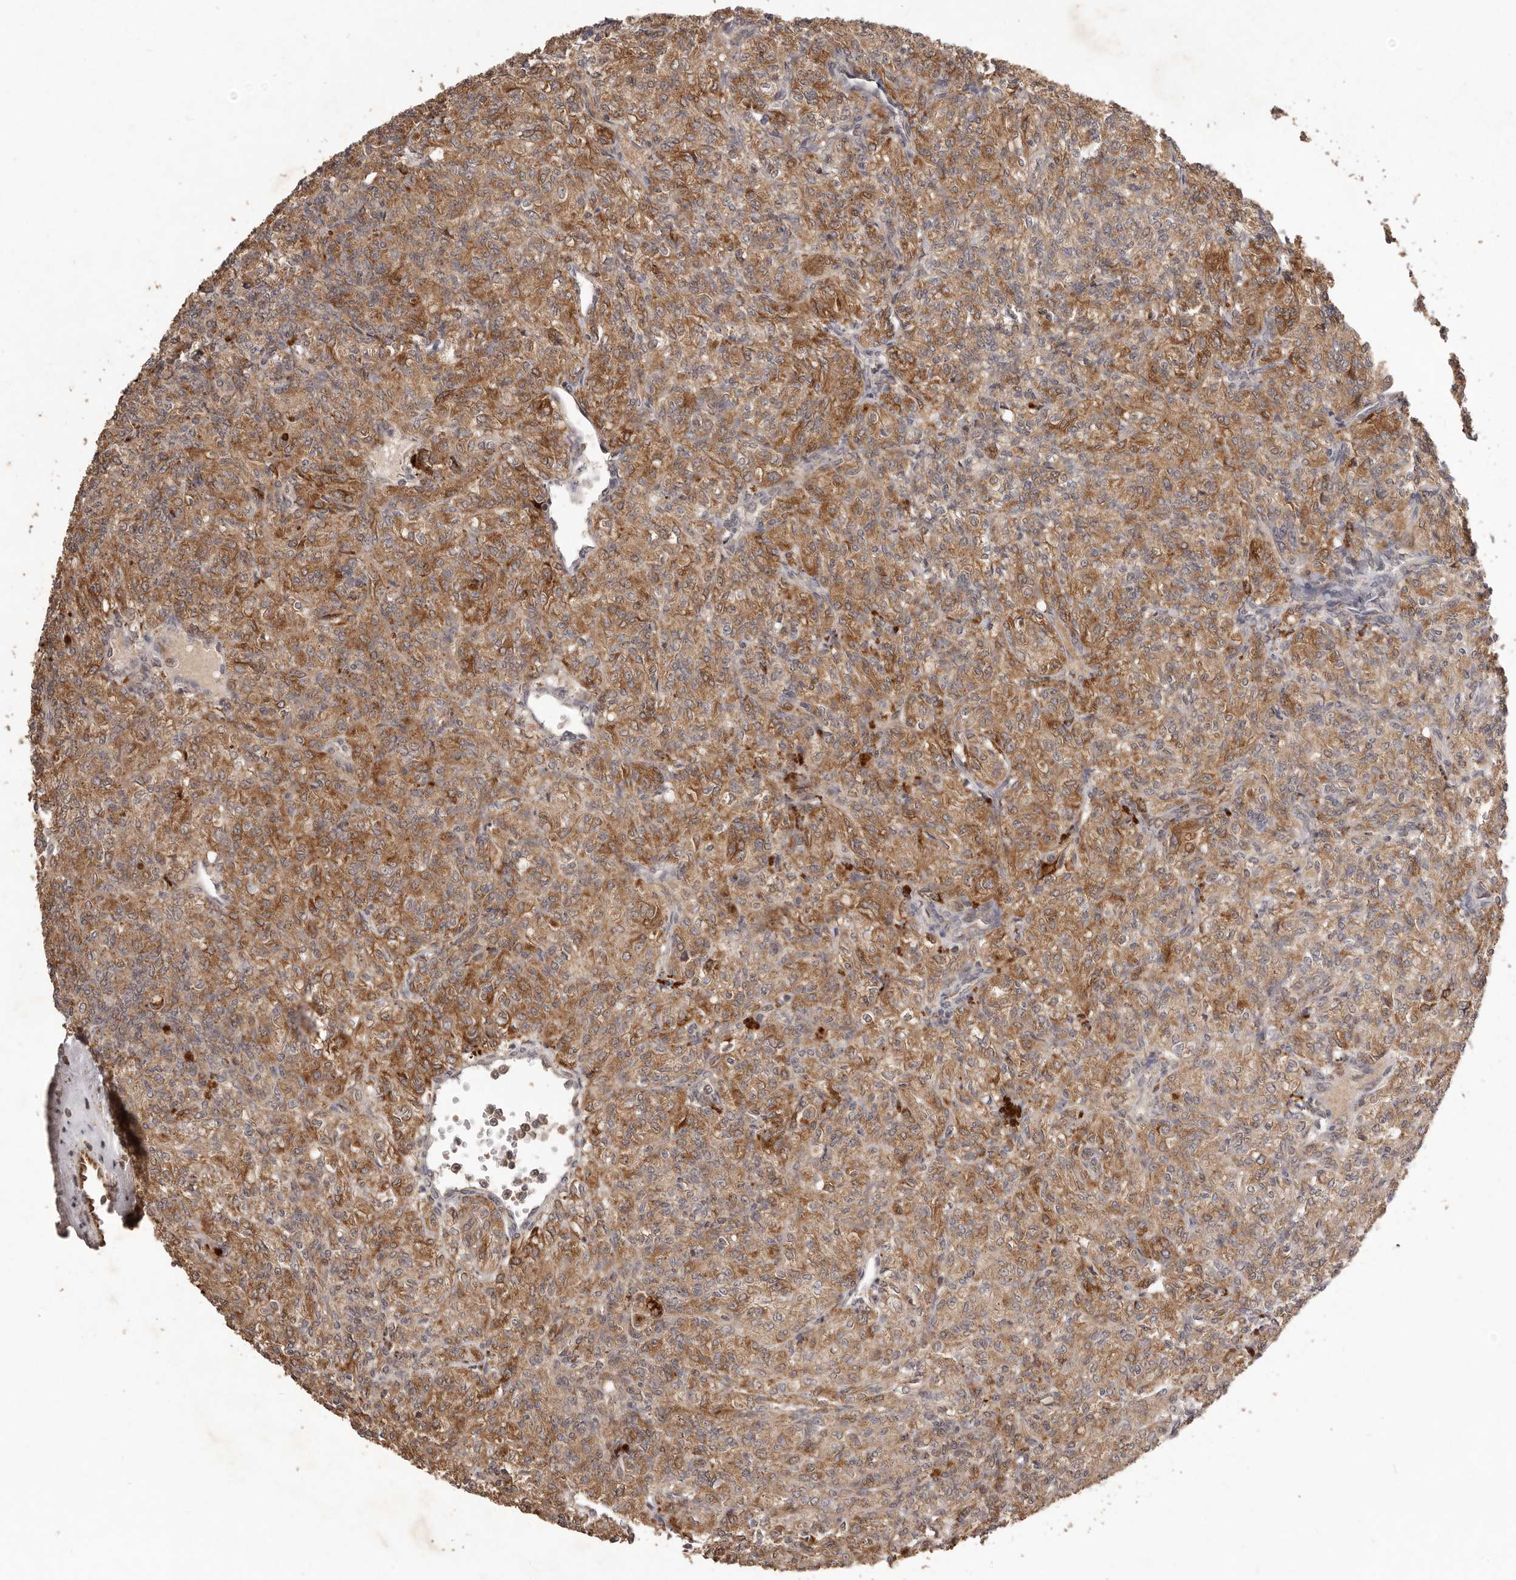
{"staining": {"intensity": "moderate", "quantity": ">75%", "location": "cytoplasmic/membranous"}, "tissue": "renal cancer", "cell_type": "Tumor cells", "image_type": "cancer", "snomed": [{"axis": "morphology", "description": "Adenocarcinoma, NOS"}, {"axis": "topography", "description": "Kidney"}], "caption": "Immunohistochemistry of human renal adenocarcinoma displays medium levels of moderate cytoplasmic/membranous positivity in approximately >75% of tumor cells. The protein is shown in brown color, while the nuclei are stained blue.", "gene": "PLOD2", "patient": {"sex": "male", "age": 77}}